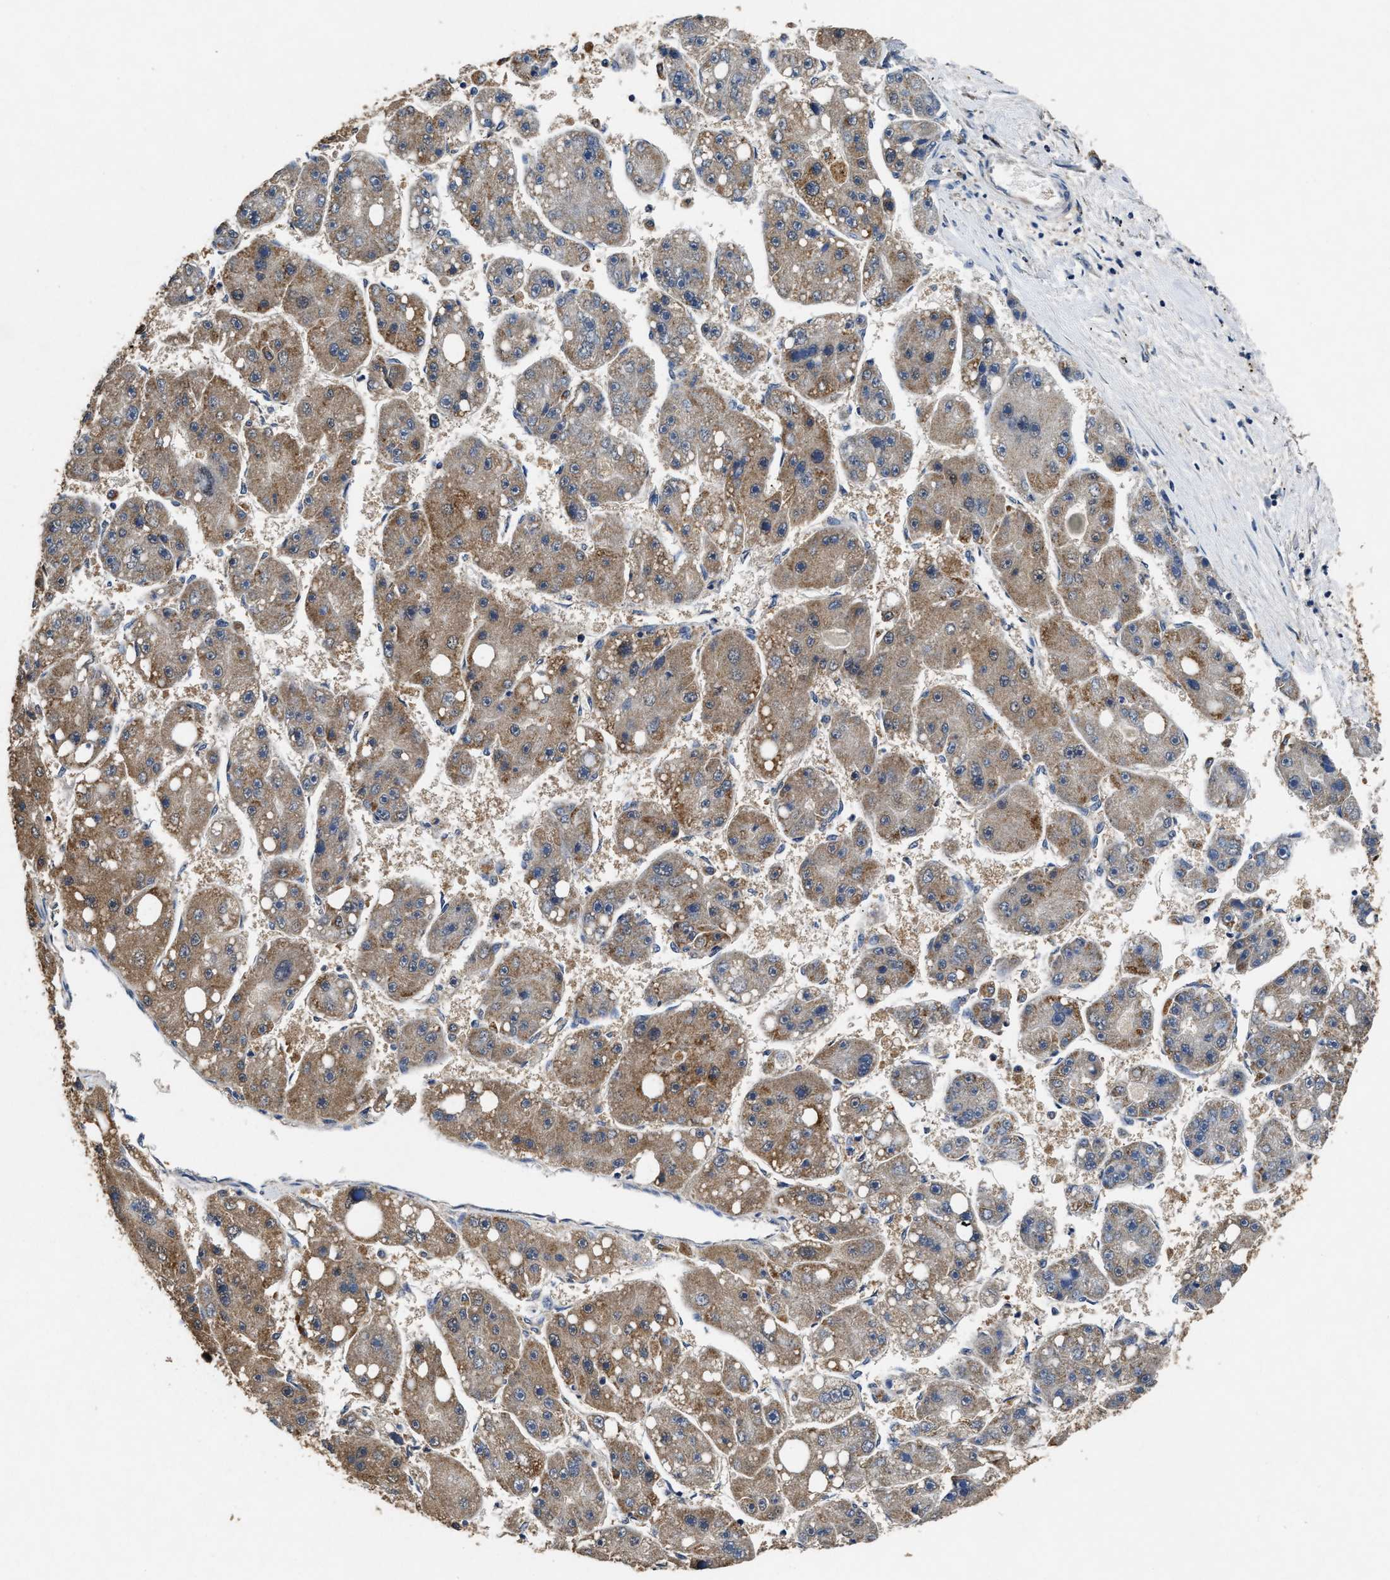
{"staining": {"intensity": "moderate", "quantity": "25%-75%", "location": "cytoplasmic/membranous"}, "tissue": "liver cancer", "cell_type": "Tumor cells", "image_type": "cancer", "snomed": [{"axis": "morphology", "description": "Carcinoma, Hepatocellular, NOS"}, {"axis": "topography", "description": "Liver"}], "caption": "An image showing moderate cytoplasmic/membranous staining in about 25%-75% of tumor cells in liver cancer (hepatocellular carcinoma), as visualized by brown immunohistochemical staining.", "gene": "ACAT2", "patient": {"sex": "female", "age": 61}}